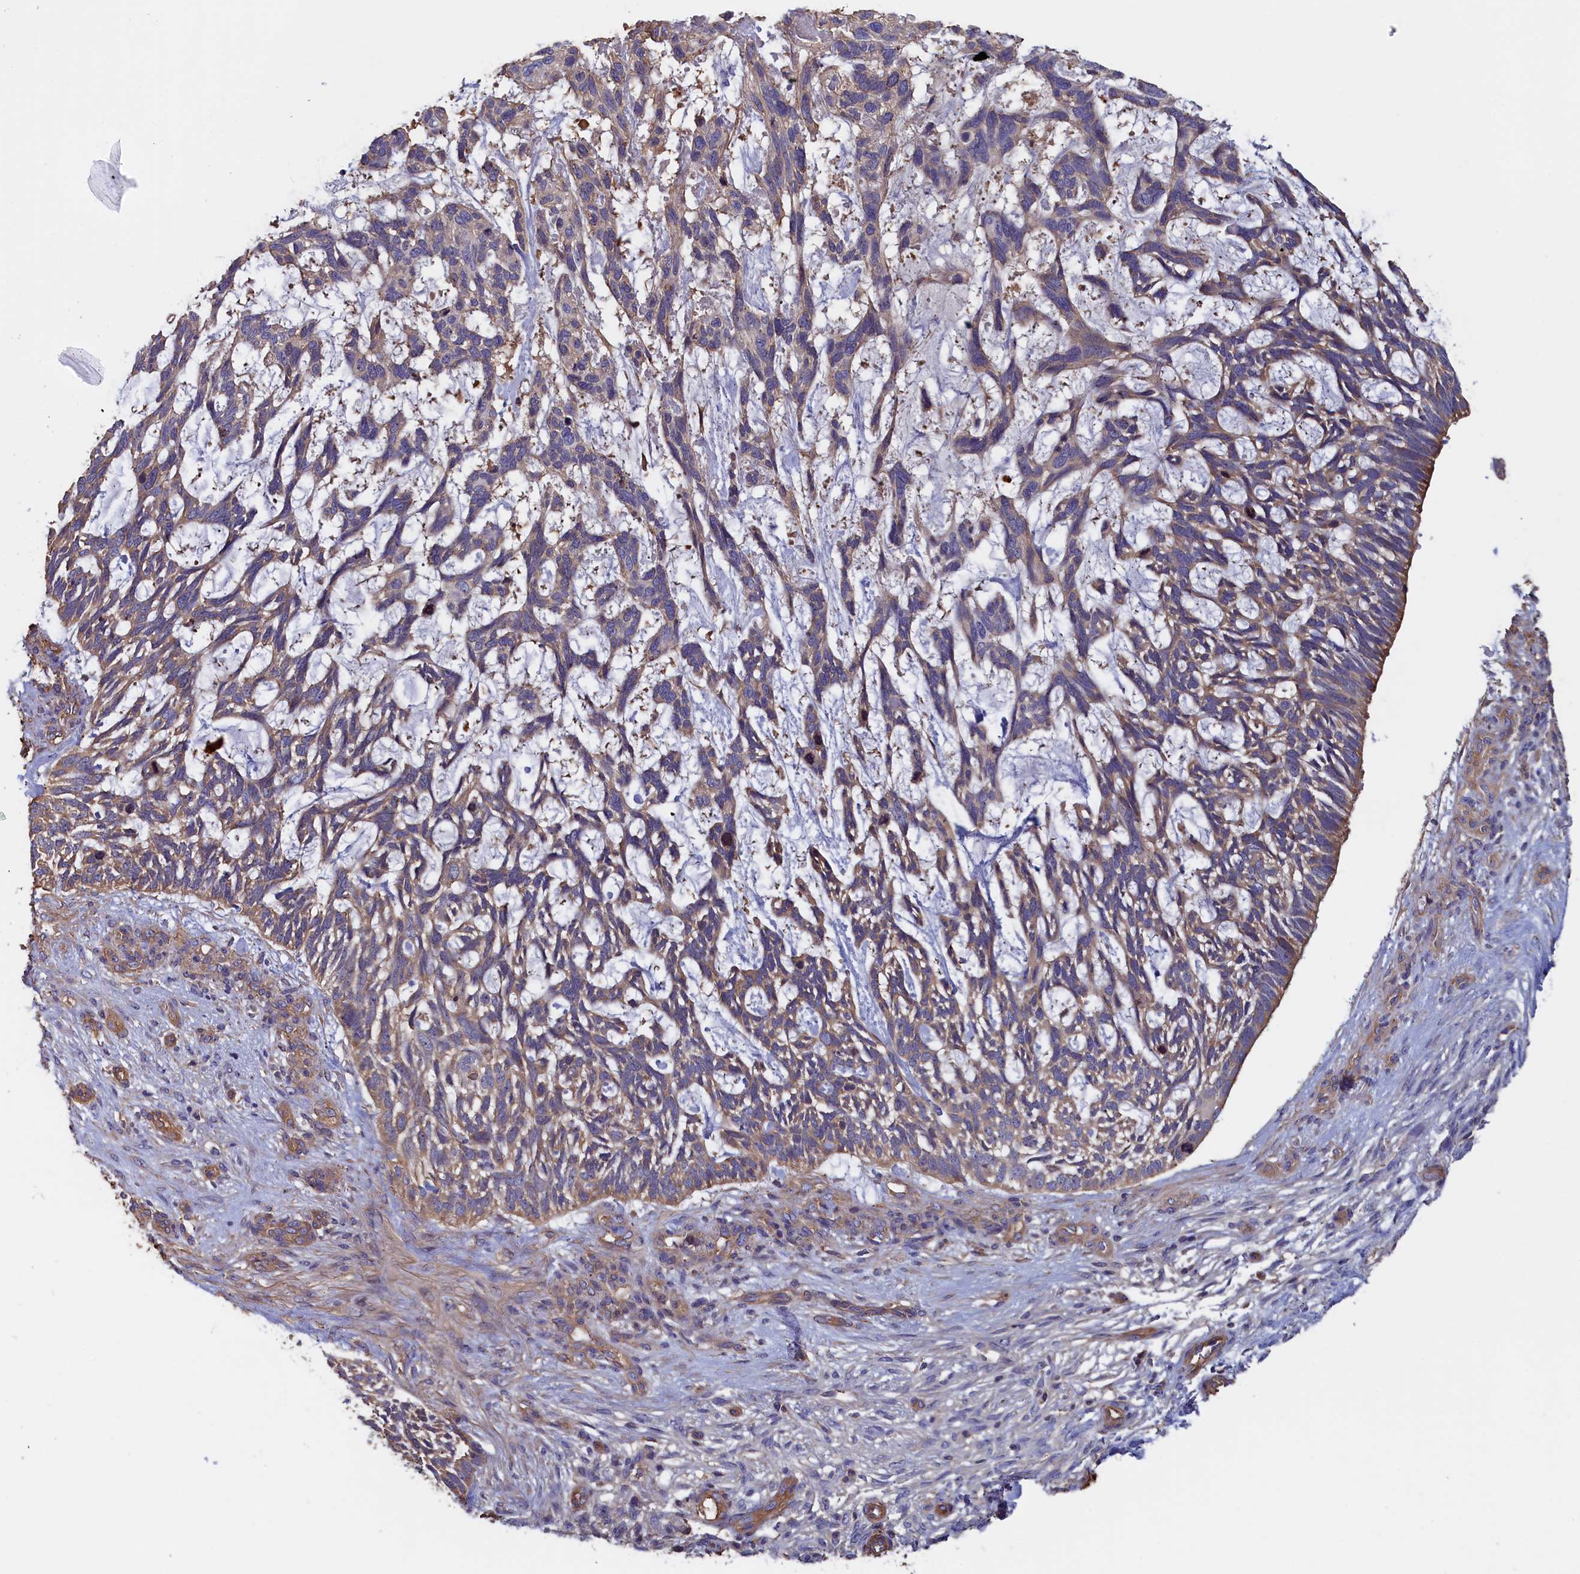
{"staining": {"intensity": "moderate", "quantity": "<25%", "location": "cytoplasmic/membranous"}, "tissue": "skin cancer", "cell_type": "Tumor cells", "image_type": "cancer", "snomed": [{"axis": "morphology", "description": "Basal cell carcinoma"}, {"axis": "topography", "description": "Skin"}], "caption": "IHC of skin cancer reveals low levels of moderate cytoplasmic/membranous staining in about <25% of tumor cells. (DAB (3,3'-diaminobenzidine) = brown stain, brightfield microscopy at high magnification).", "gene": "ANKRD2", "patient": {"sex": "male", "age": 88}}